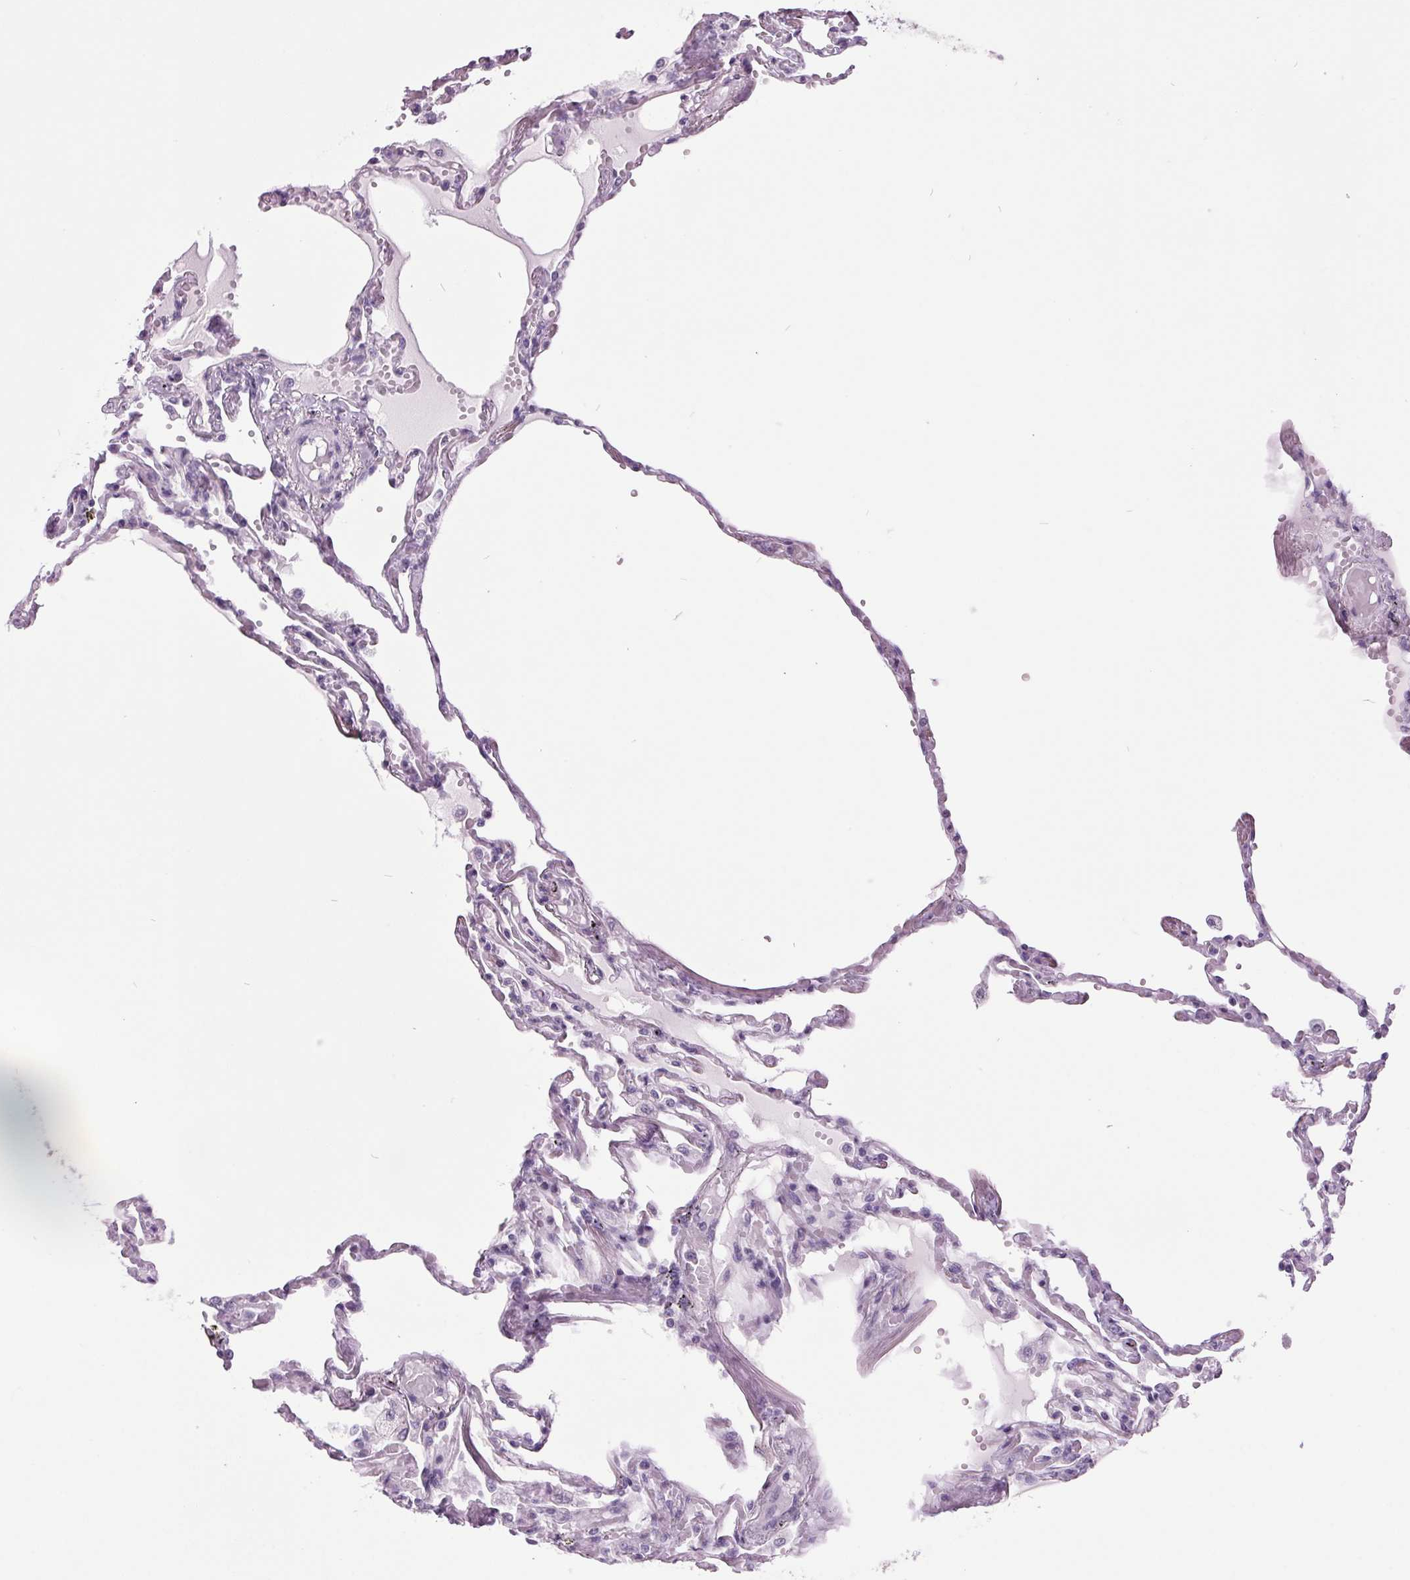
{"staining": {"intensity": "negative", "quantity": "none", "location": "none"}, "tissue": "lung", "cell_type": "Alveolar cells", "image_type": "normal", "snomed": [{"axis": "morphology", "description": "Normal tissue, NOS"}, {"axis": "morphology", "description": "Adenocarcinoma, NOS"}, {"axis": "topography", "description": "Cartilage tissue"}, {"axis": "topography", "description": "Lung"}], "caption": "There is no significant positivity in alveolar cells of lung. (DAB IHC with hematoxylin counter stain).", "gene": "ODAD2", "patient": {"sex": "female", "age": 67}}